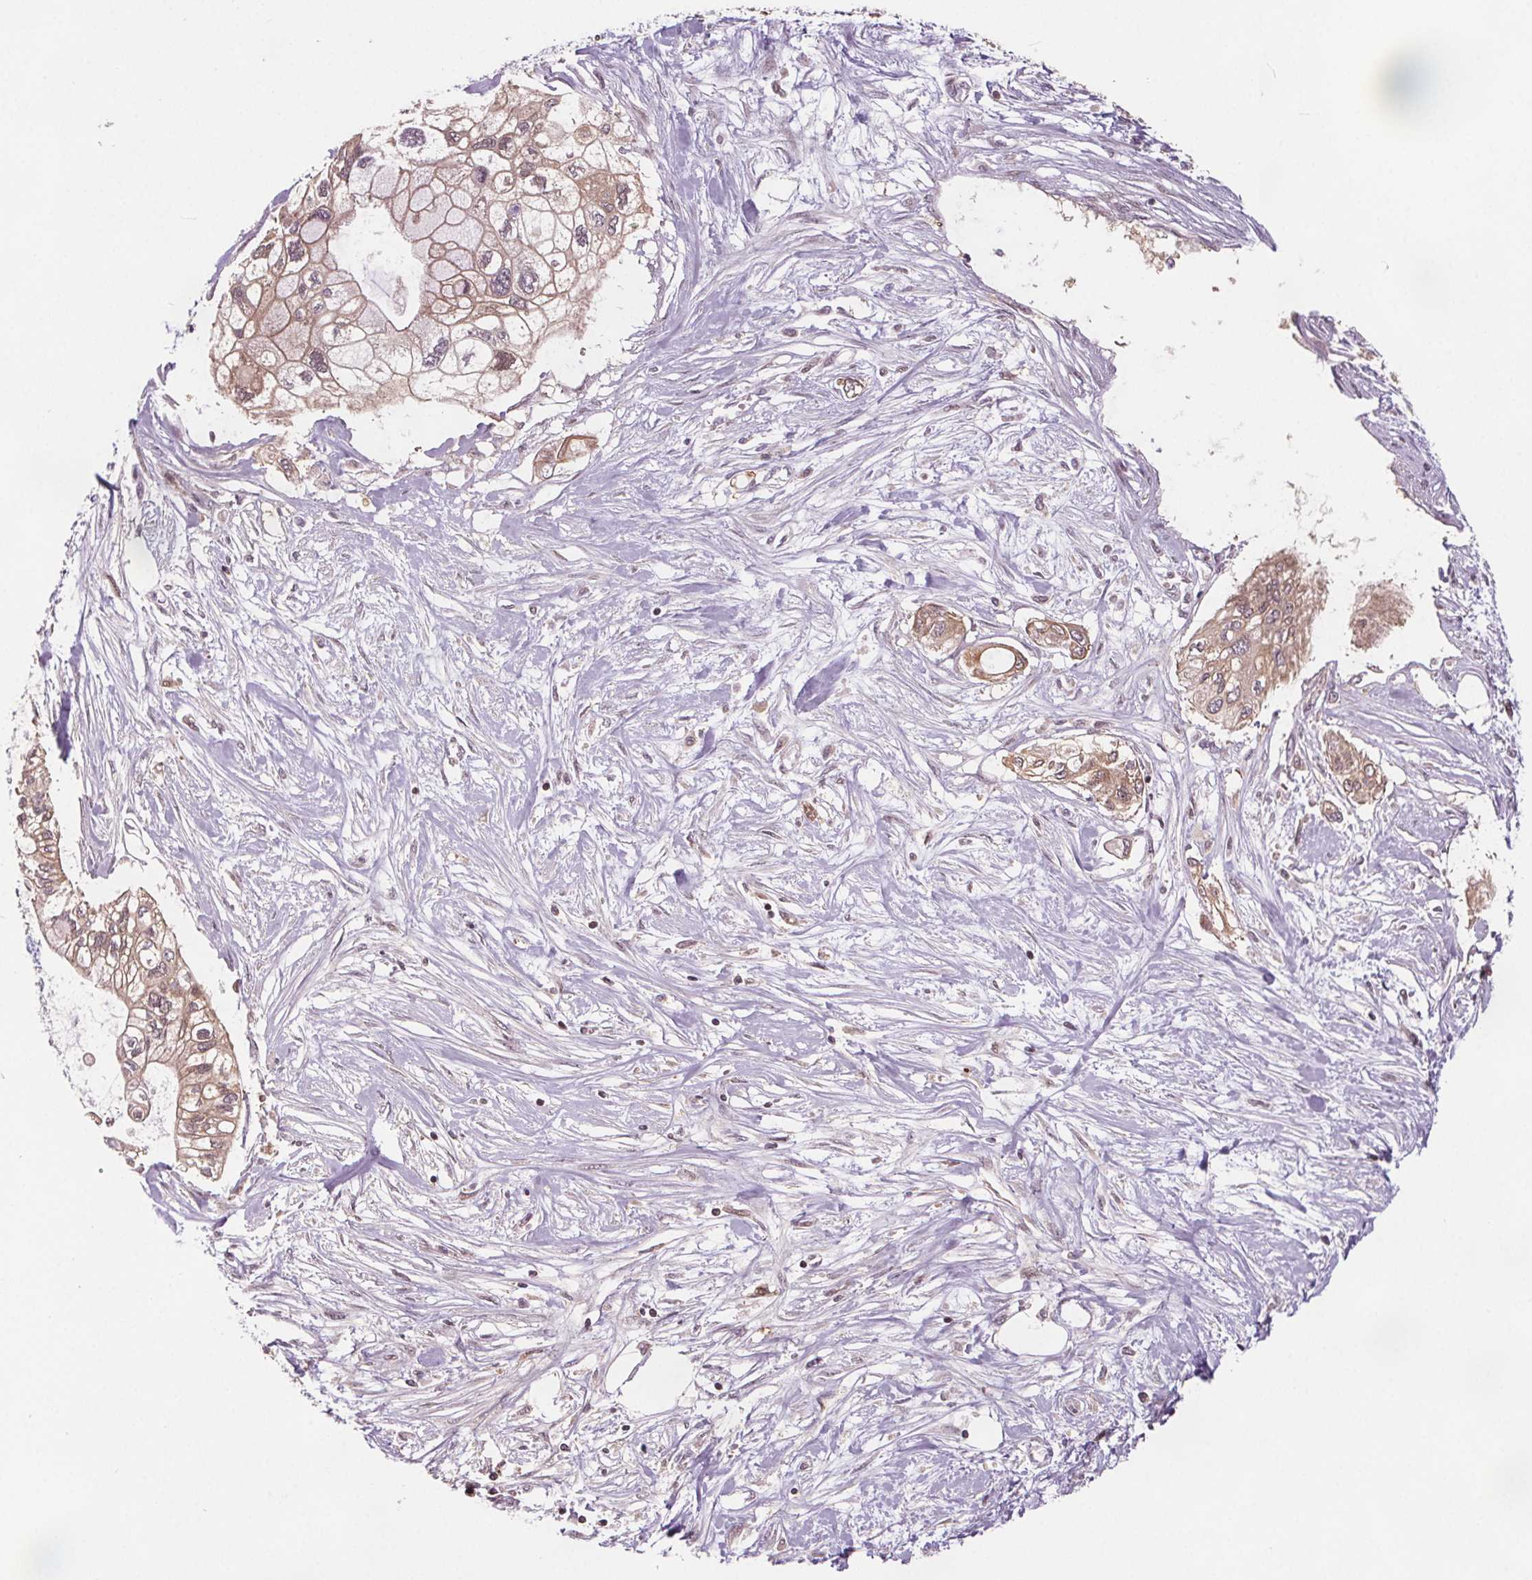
{"staining": {"intensity": "weak", "quantity": ">75%", "location": "cytoplasmic/membranous"}, "tissue": "pancreatic cancer", "cell_type": "Tumor cells", "image_type": "cancer", "snomed": [{"axis": "morphology", "description": "Adenocarcinoma, NOS"}, {"axis": "topography", "description": "Pancreas"}], "caption": "A micrograph of adenocarcinoma (pancreatic) stained for a protein shows weak cytoplasmic/membranous brown staining in tumor cells. Nuclei are stained in blue.", "gene": "HIF1AN", "patient": {"sex": "female", "age": 77}}